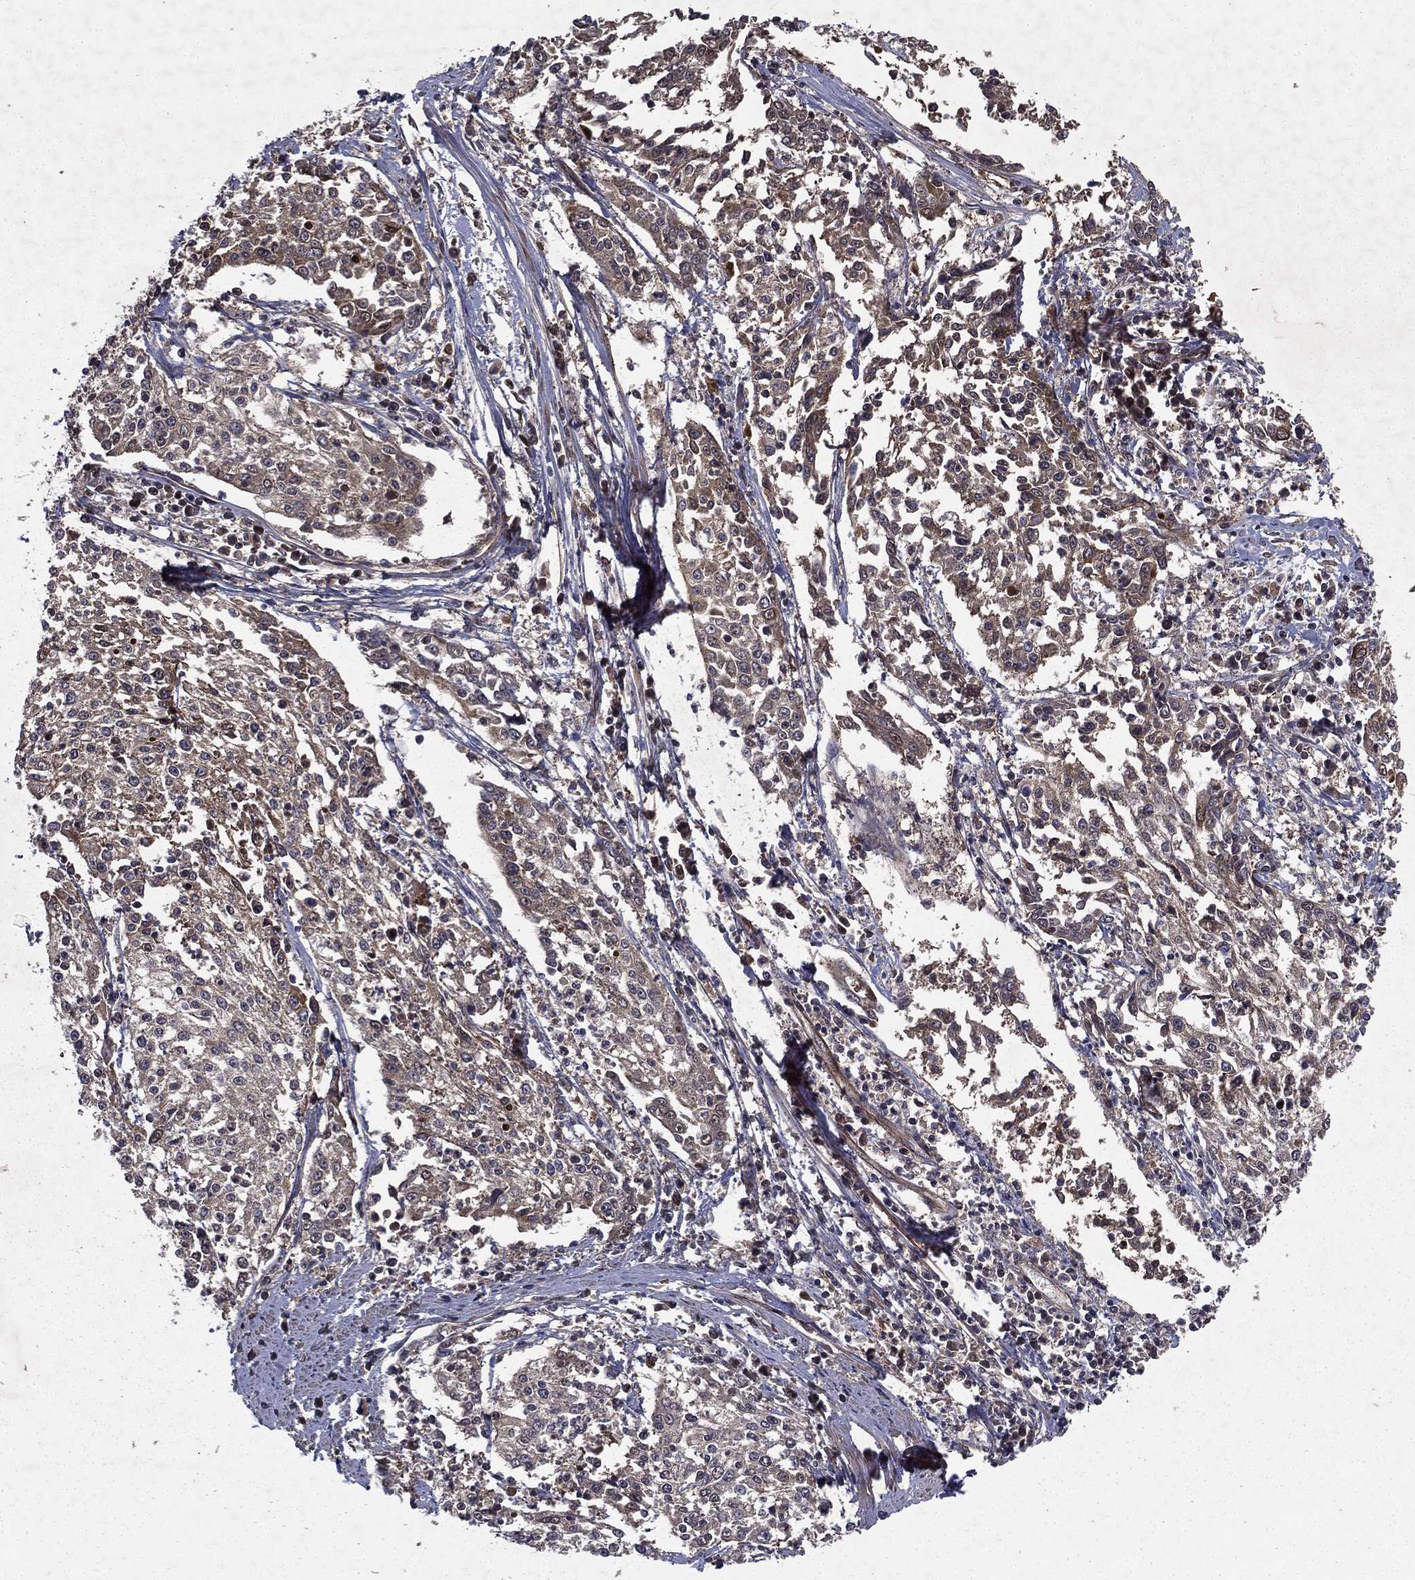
{"staining": {"intensity": "weak", "quantity": "<25%", "location": "cytoplasmic/membranous"}, "tissue": "cervical cancer", "cell_type": "Tumor cells", "image_type": "cancer", "snomed": [{"axis": "morphology", "description": "Squamous cell carcinoma, NOS"}, {"axis": "topography", "description": "Cervix"}], "caption": "DAB (3,3'-diaminobenzidine) immunohistochemical staining of cervical squamous cell carcinoma shows no significant positivity in tumor cells.", "gene": "FGD1", "patient": {"sex": "female", "age": 41}}